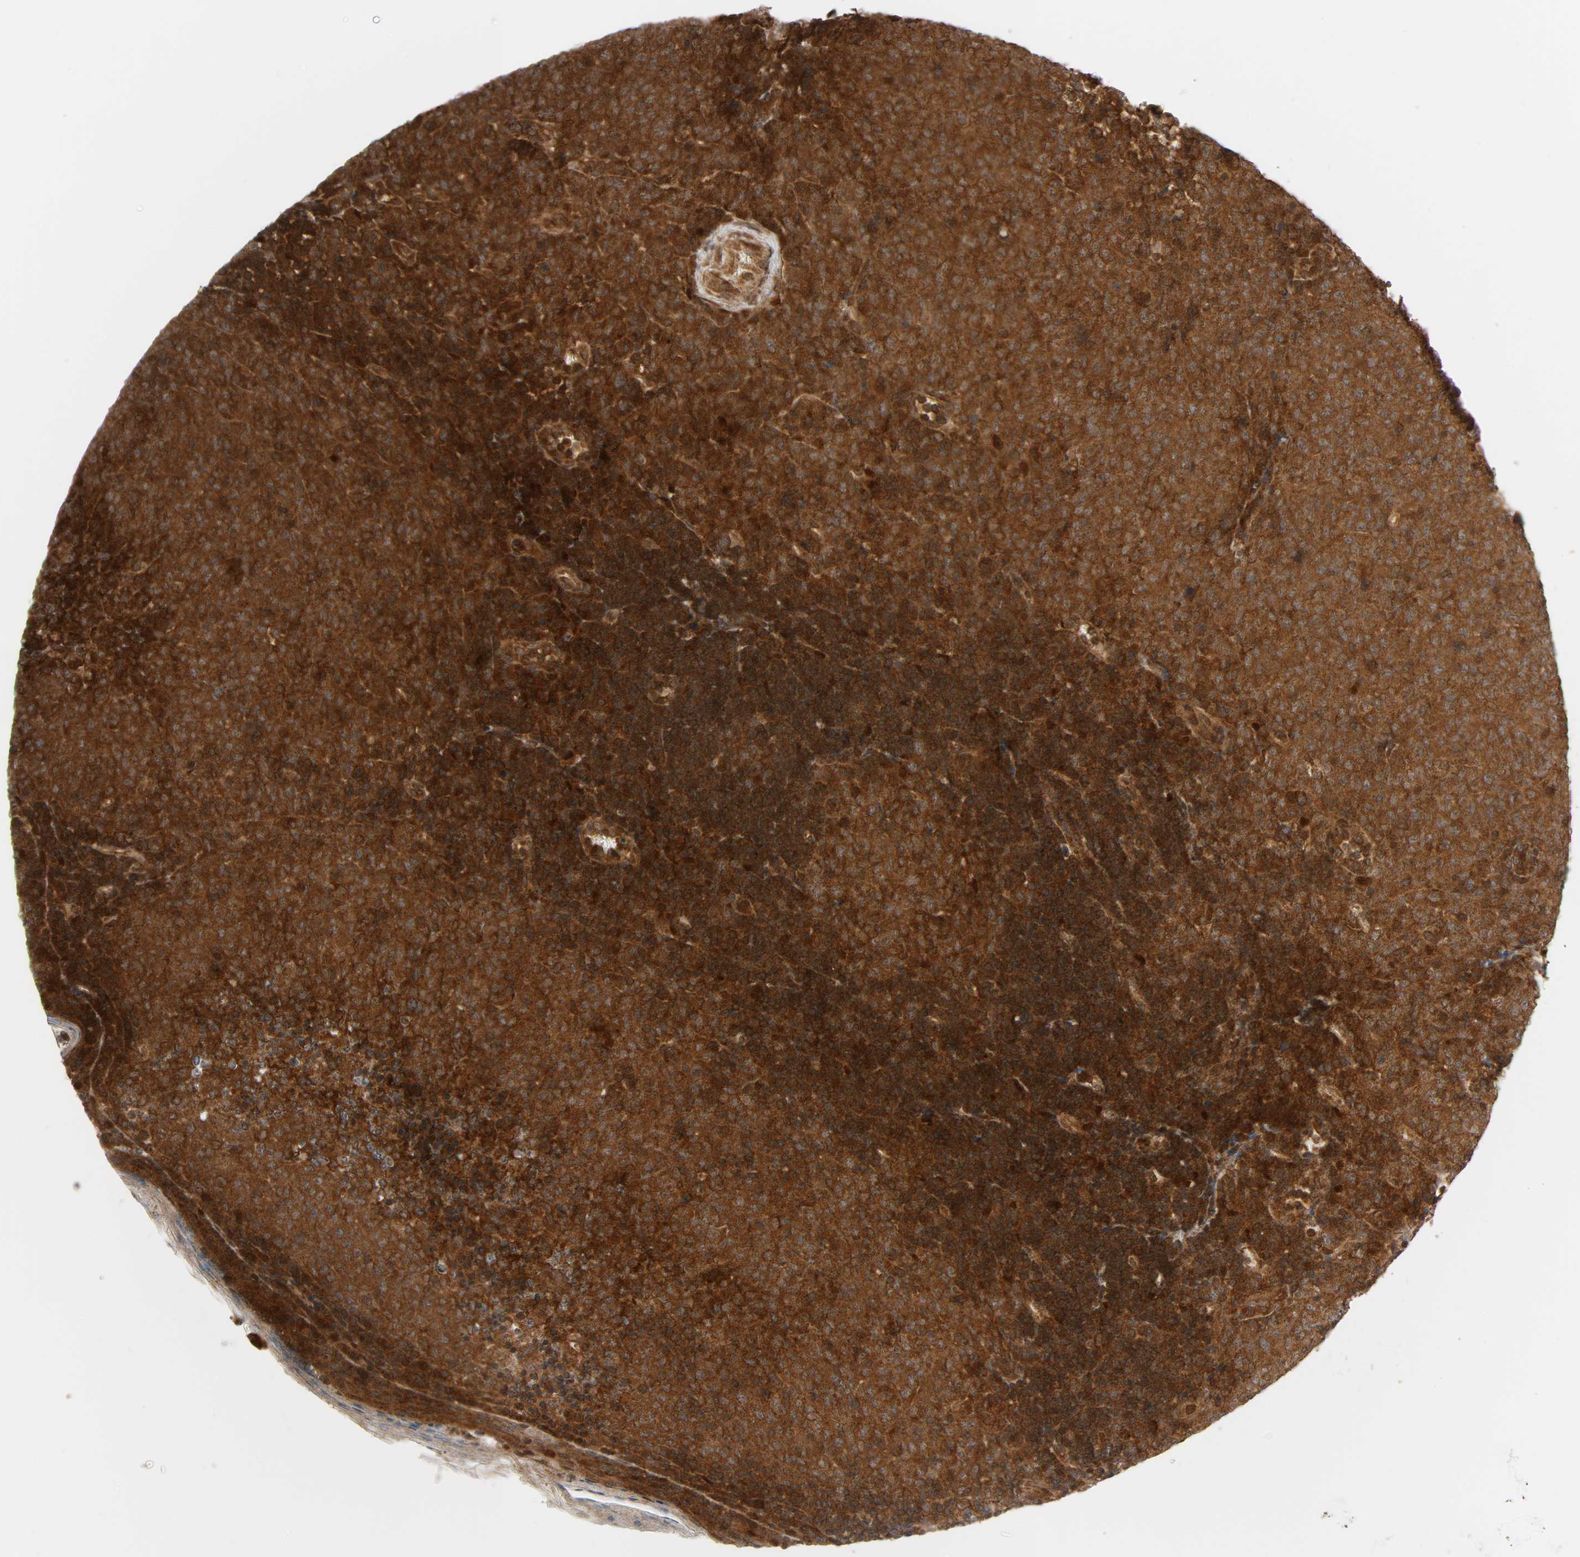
{"staining": {"intensity": "strong", "quantity": ">75%", "location": "cytoplasmic/membranous"}, "tissue": "lymphoma", "cell_type": "Tumor cells", "image_type": "cancer", "snomed": [{"axis": "morphology", "description": "Malignant lymphoma, non-Hodgkin's type, High grade"}, {"axis": "topography", "description": "Tonsil"}], "caption": "IHC histopathology image of lymphoma stained for a protein (brown), which exhibits high levels of strong cytoplasmic/membranous staining in approximately >75% of tumor cells.", "gene": "CHUK", "patient": {"sex": "female", "age": 36}}